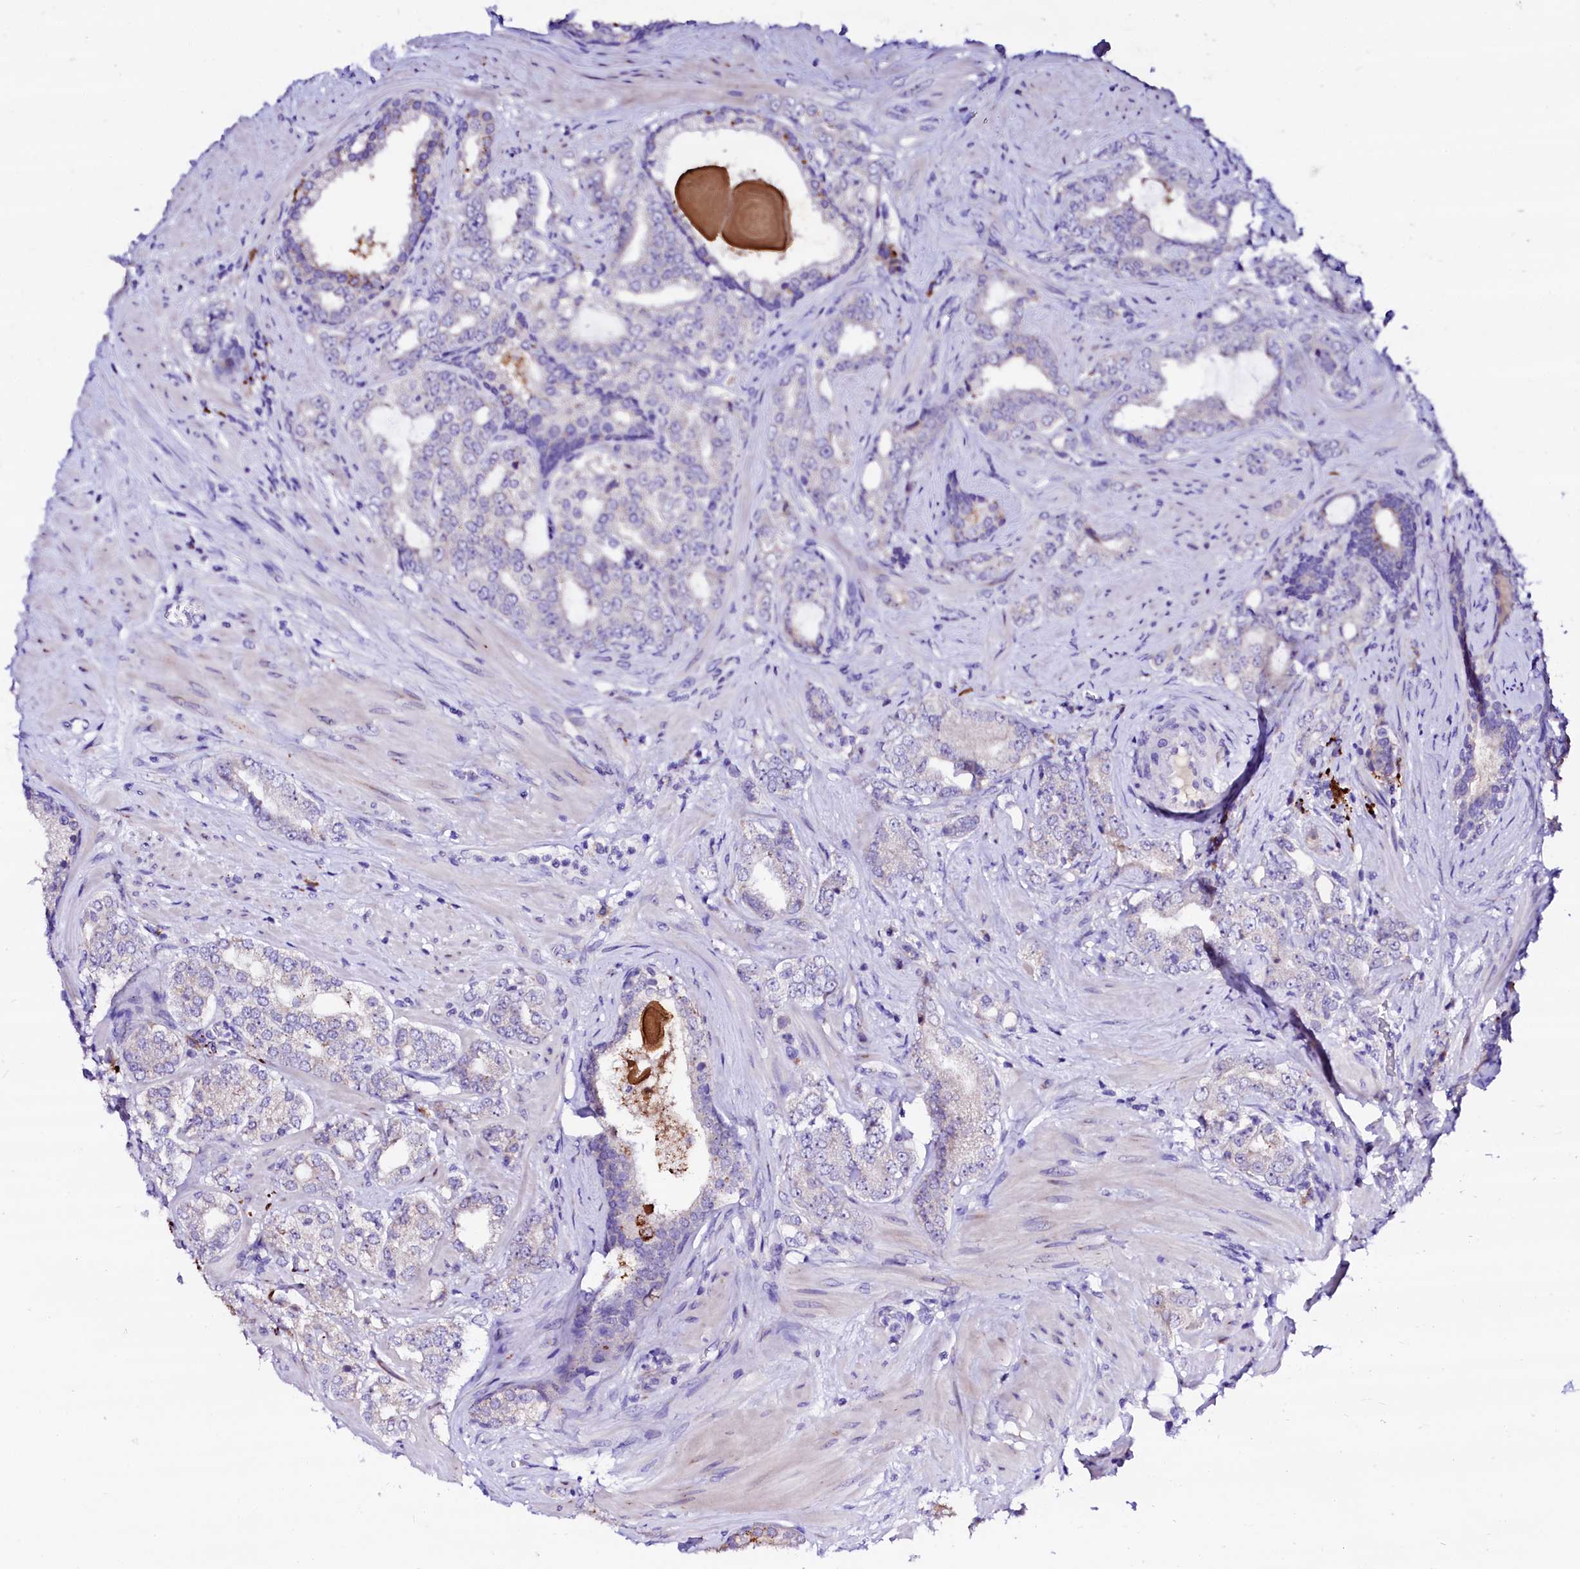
{"staining": {"intensity": "negative", "quantity": "none", "location": "none"}, "tissue": "prostate cancer", "cell_type": "Tumor cells", "image_type": "cancer", "snomed": [{"axis": "morphology", "description": "Adenocarcinoma, High grade"}, {"axis": "topography", "description": "Prostate"}], "caption": "IHC image of prostate cancer stained for a protein (brown), which shows no expression in tumor cells.", "gene": "BTBD16", "patient": {"sex": "male", "age": 64}}